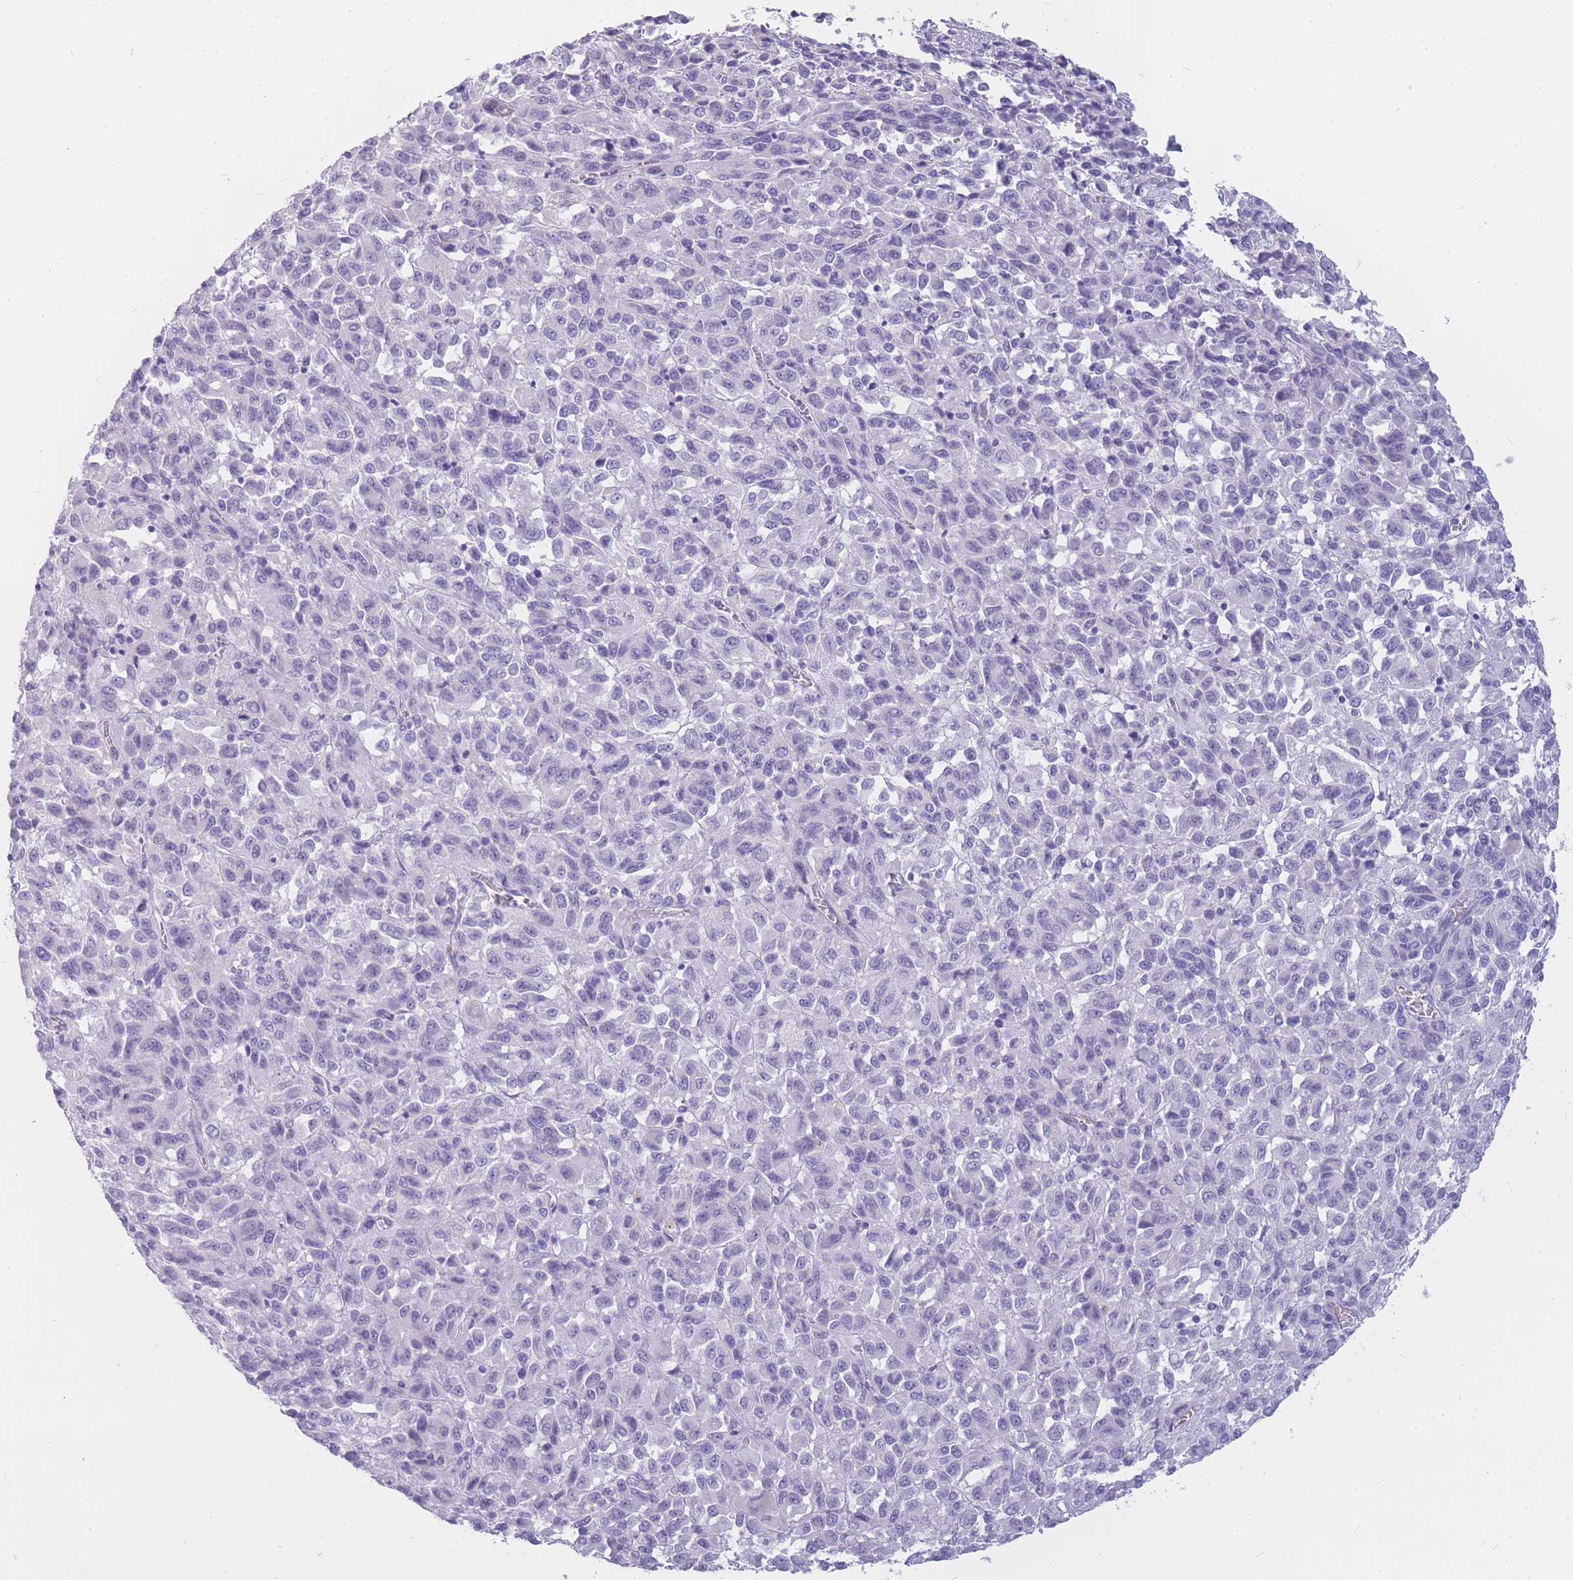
{"staining": {"intensity": "negative", "quantity": "none", "location": "none"}, "tissue": "melanoma", "cell_type": "Tumor cells", "image_type": "cancer", "snomed": [{"axis": "morphology", "description": "Malignant melanoma, Metastatic site"}, {"axis": "topography", "description": "Lung"}], "caption": "The immunohistochemistry image has no significant expression in tumor cells of melanoma tissue.", "gene": "INS", "patient": {"sex": "male", "age": 64}}